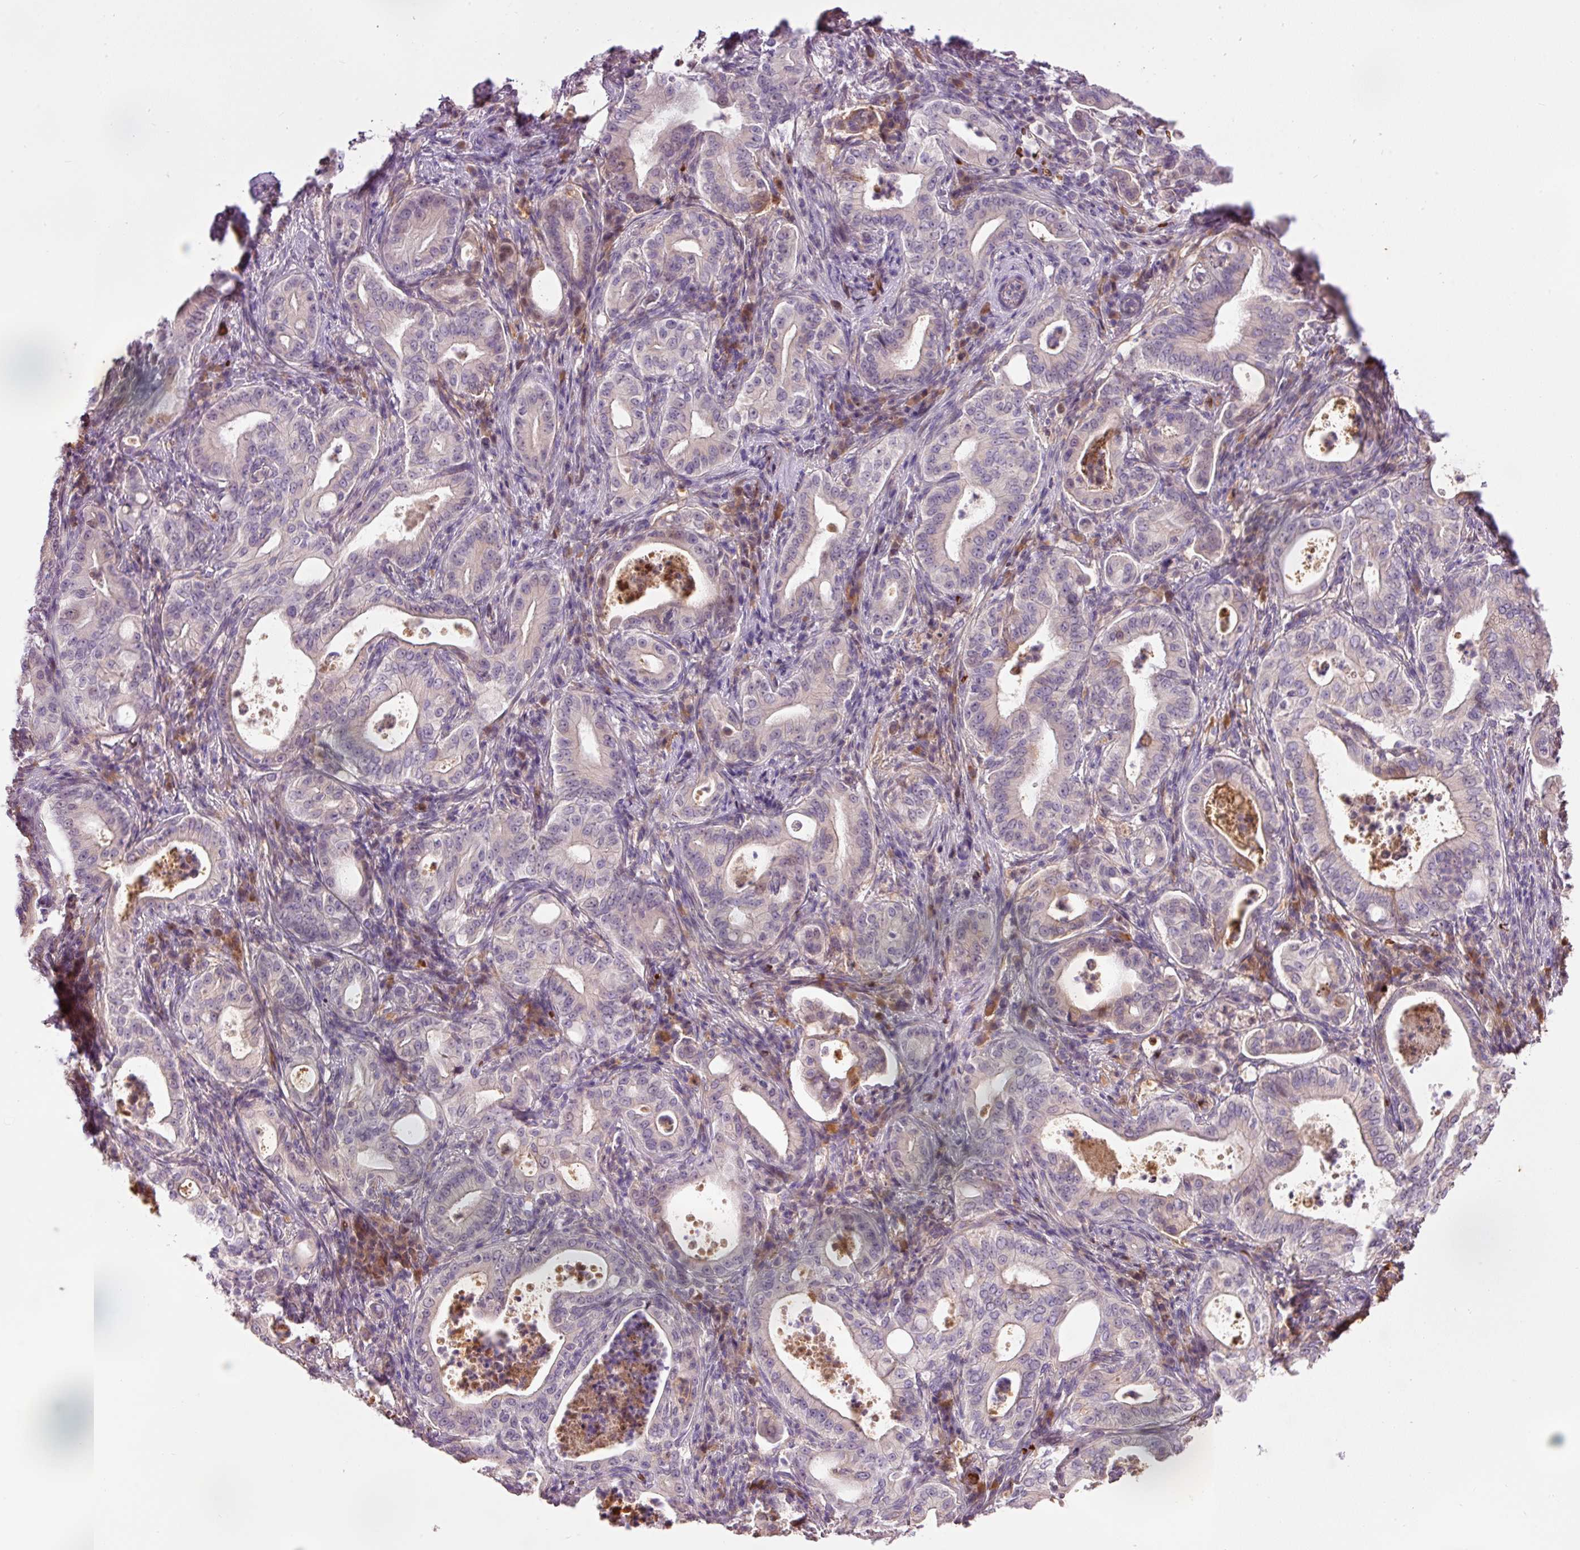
{"staining": {"intensity": "negative", "quantity": "none", "location": "none"}, "tissue": "pancreatic cancer", "cell_type": "Tumor cells", "image_type": "cancer", "snomed": [{"axis": "morphology", "description": "Adenocarcinoma, NOS"}, {"axis": "topography", "description": "Pancreas"}], "caption": "The IHC photomicrograph has no significant positivity in tumor cells of pancreatic adenocarcinoma tissue. (DAB (3,3'-diaminobenzidine) IHC with hematoxylin counter stain).", "gene": "CMTM8", "patient": {"sex": "male", "age": 71}}